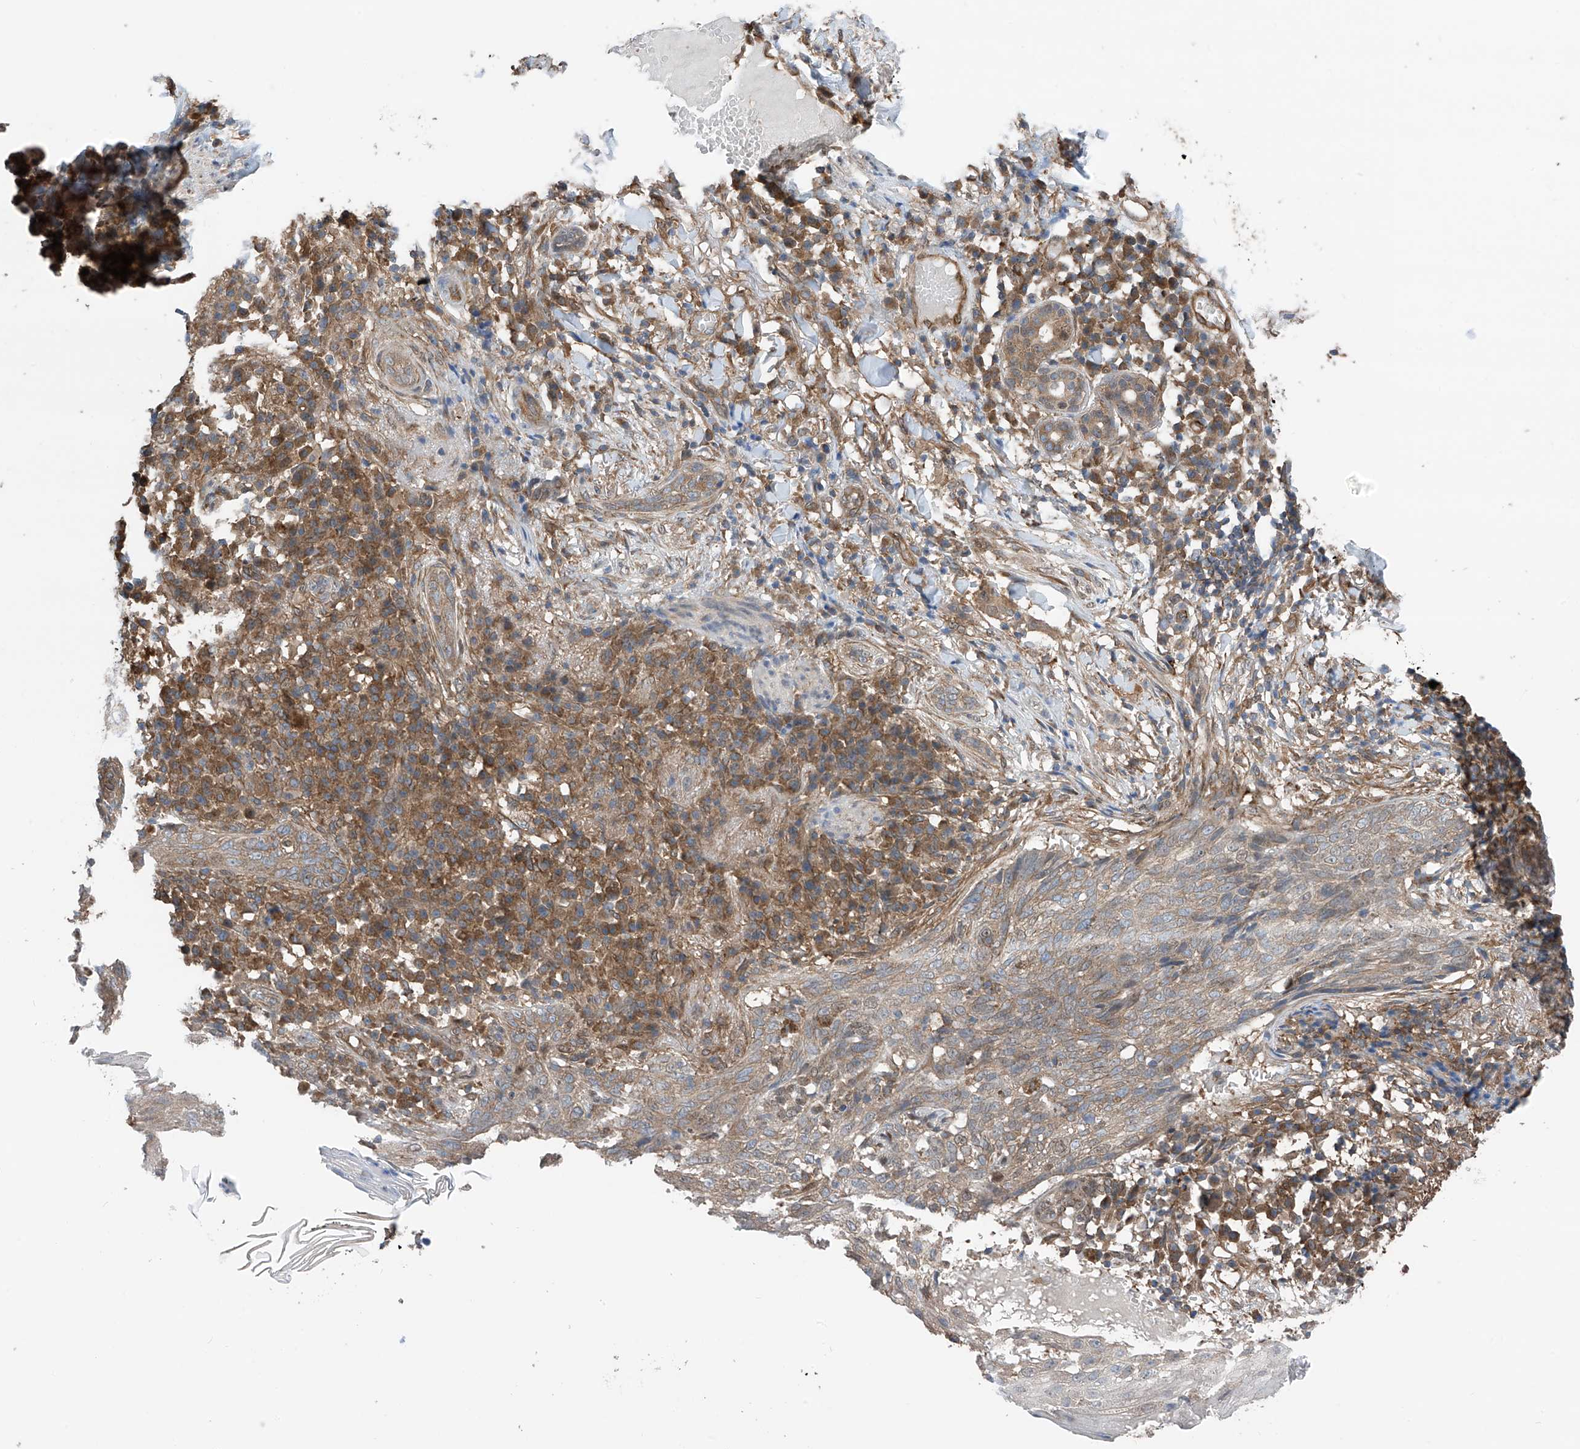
{"staining": {"intensity": "weak", "quantity": ">75%", "location": "cytoplasmic/membranous"}, "tissue": "skin cancer", "cell_type": "Tumor cells", "image_type": "cancer", "snomed": [{"axis": "morphology", "description": "Basal cell carcinoma"}, {"axis": "topography", "description": "Skin"}], "caption": "High-power microscopy captured an immunohistochemistry (IHC) photomicrograph of basal cell carcinoma (skin), revealing weak cytoplasmic/membranous expression in about >75% of tumor cells.", "gene": "CHPF", "patient": {"sex": "male", "age": 85}}